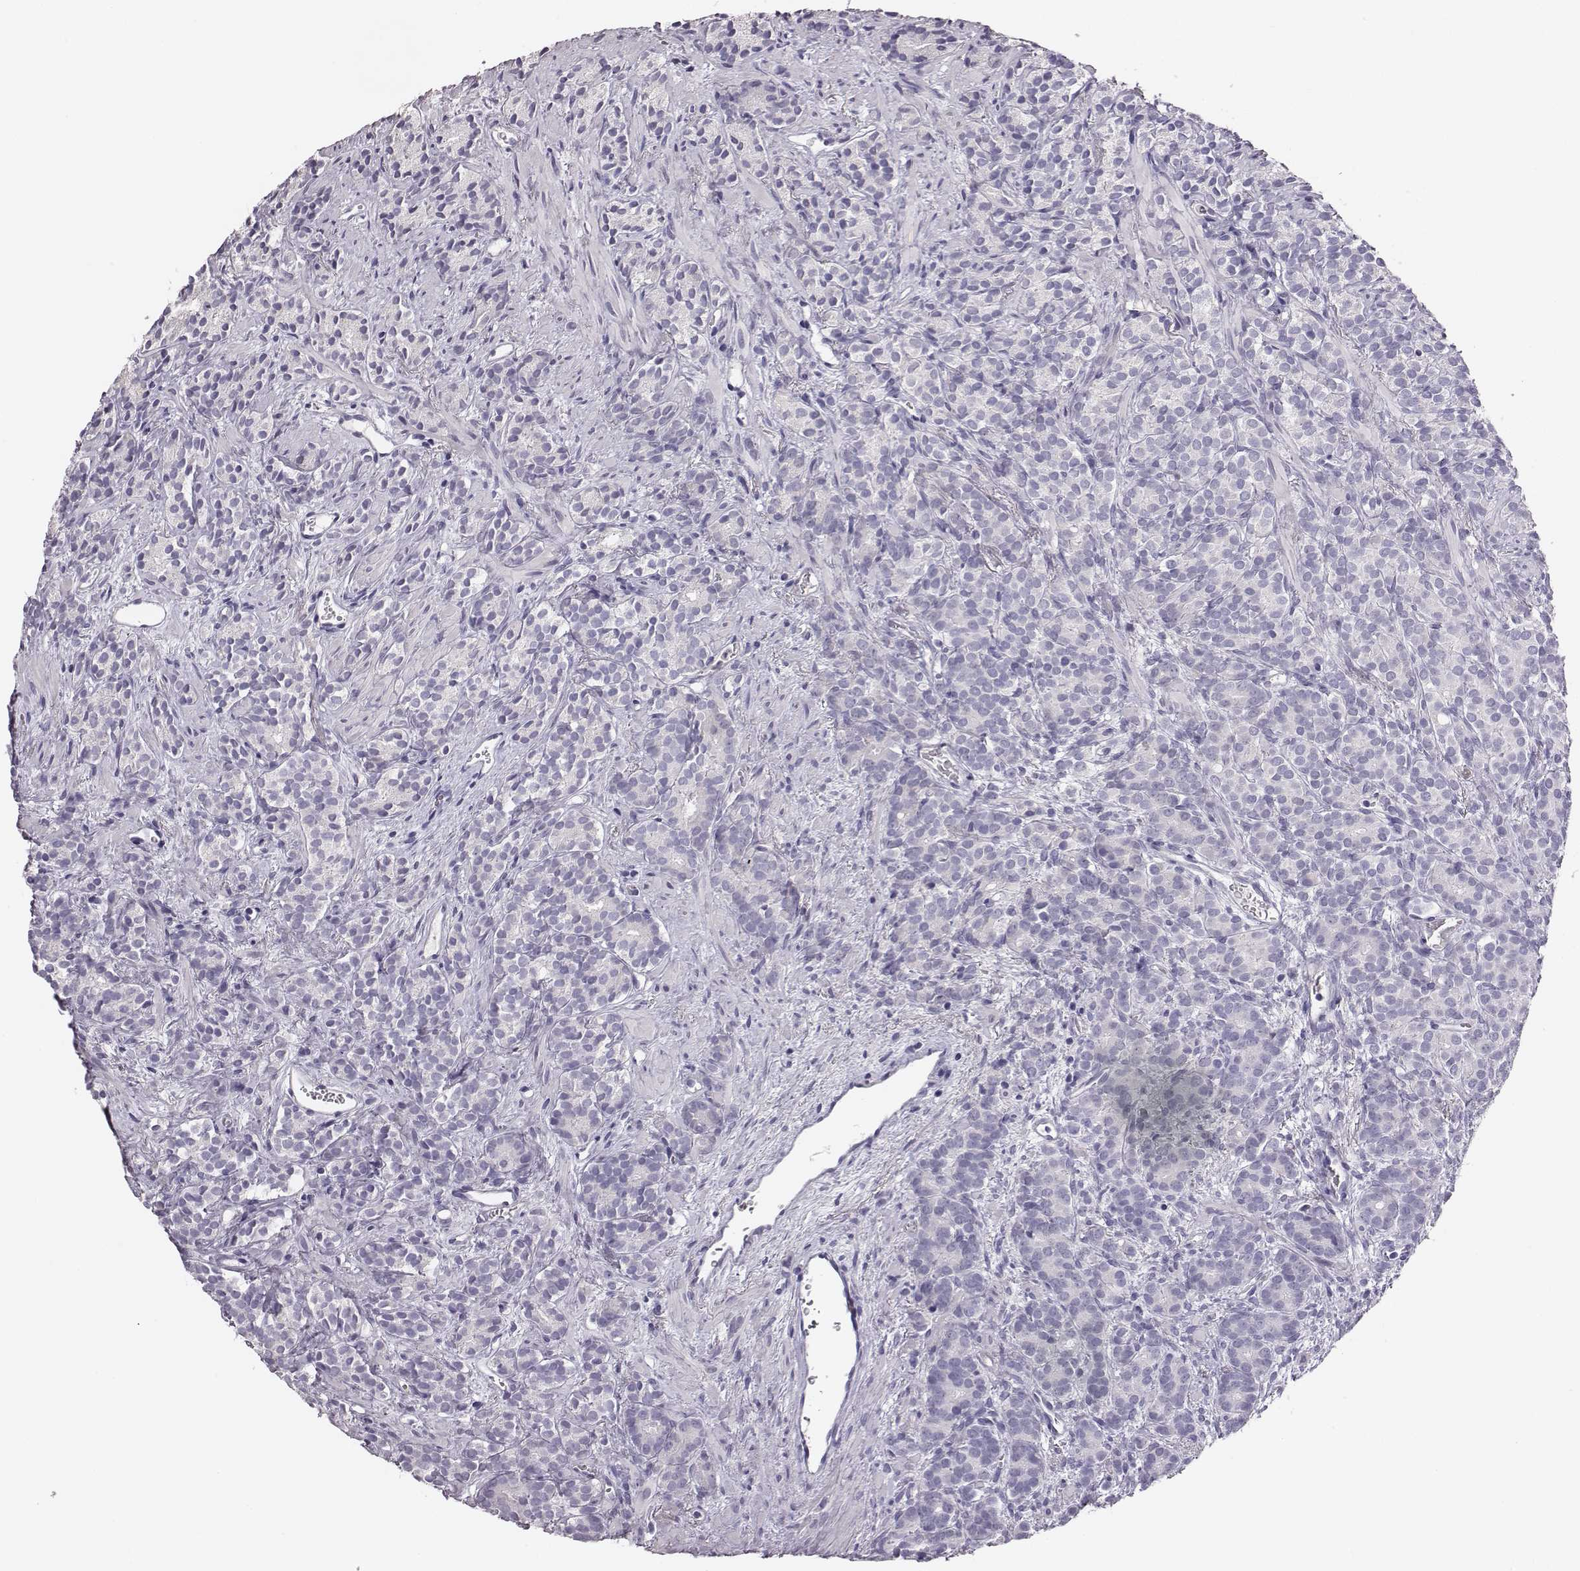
{"staining": {"intensity": "negative", "quantity": "none", "location": "none"}, "tissue": "prostate cancer", "cell_type": "Tumor cells", "image_type": "cancer", "snomed": [{"axis": "morphology", "description": "Adenocarcinoma, High grade"}, {"axis": "topography", "description": "Prostate"}], "caption": "DAB (3,3'-diaminobenzidine) immunohistochemical staining of human prostate adenocarcinoma (high-grade) demonstrates no significant positivity in tumor cells. (DAB IHC visualized using brightfield microscopy, high magnification).", "gene": "GUCA1A", "patient": {"sex": "male", "age": 84}}